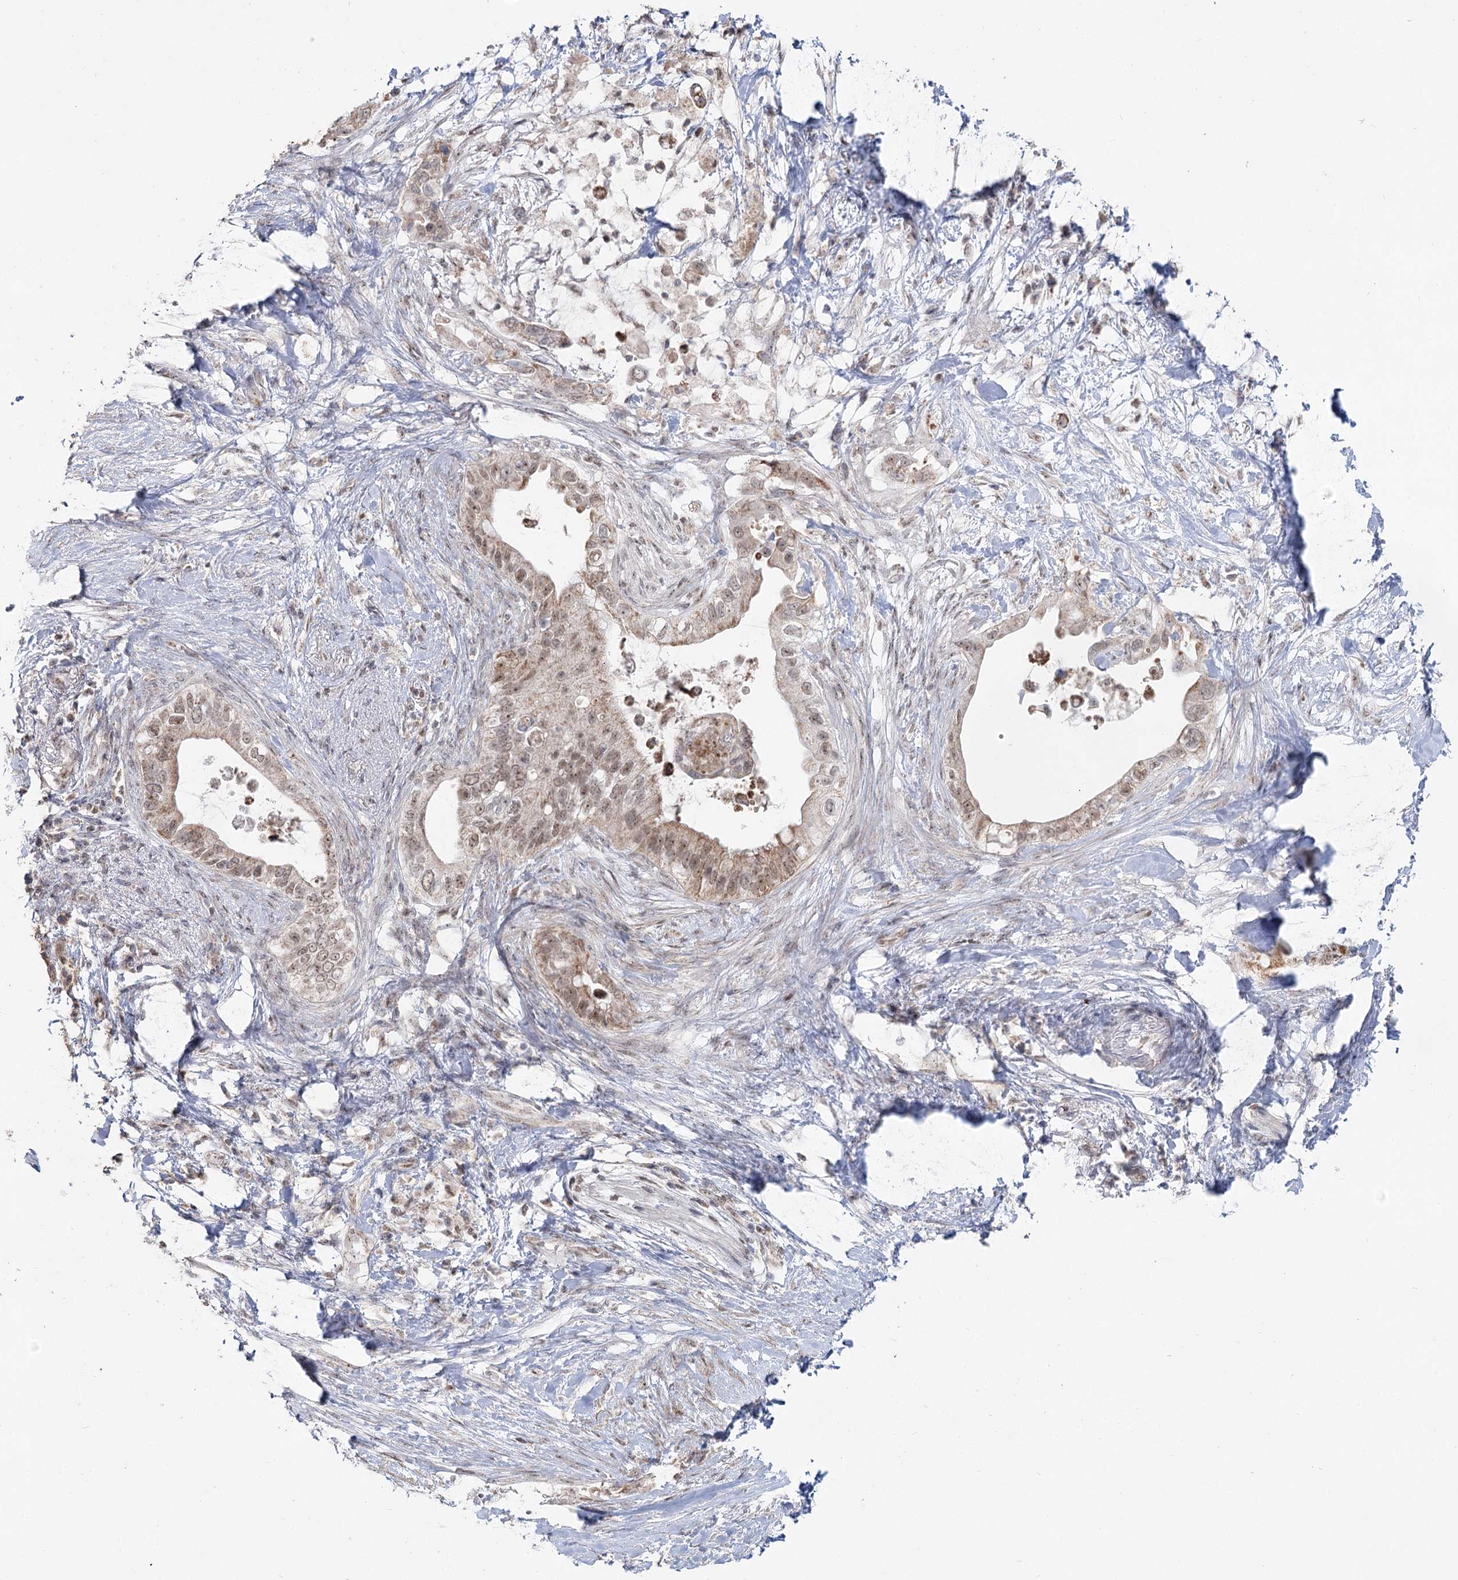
{"staining": {"intensity": "weak", "quantity": ">75%", "location": "cytoplasmic/membranous,nuclear"}, "tissue": "pancreatic cancer", "cell_type": "Tumor cells", "image_type": "cancer", "snomed": [{"axis": "morphology", "description": "Adenocarcinoma, NOS"}, {"axis": "topography", "description": "Pancreas"}], "caption": "DAB immunohistochemical staining of human pancreatic adenocarcinoma demonstrates weak cytoplasmic/membranous and nuclear protein expression in approximately >75% of tumor cells. The staining was performed using DAB (3,3'-diaminobenzidine) to visualize the protein expression in brown, while the nuclei were stained in blue with hematoxylin (Magnification: 20x).", "gene": "RUFY4", "patient": {"sex": "female", "age": 56}}